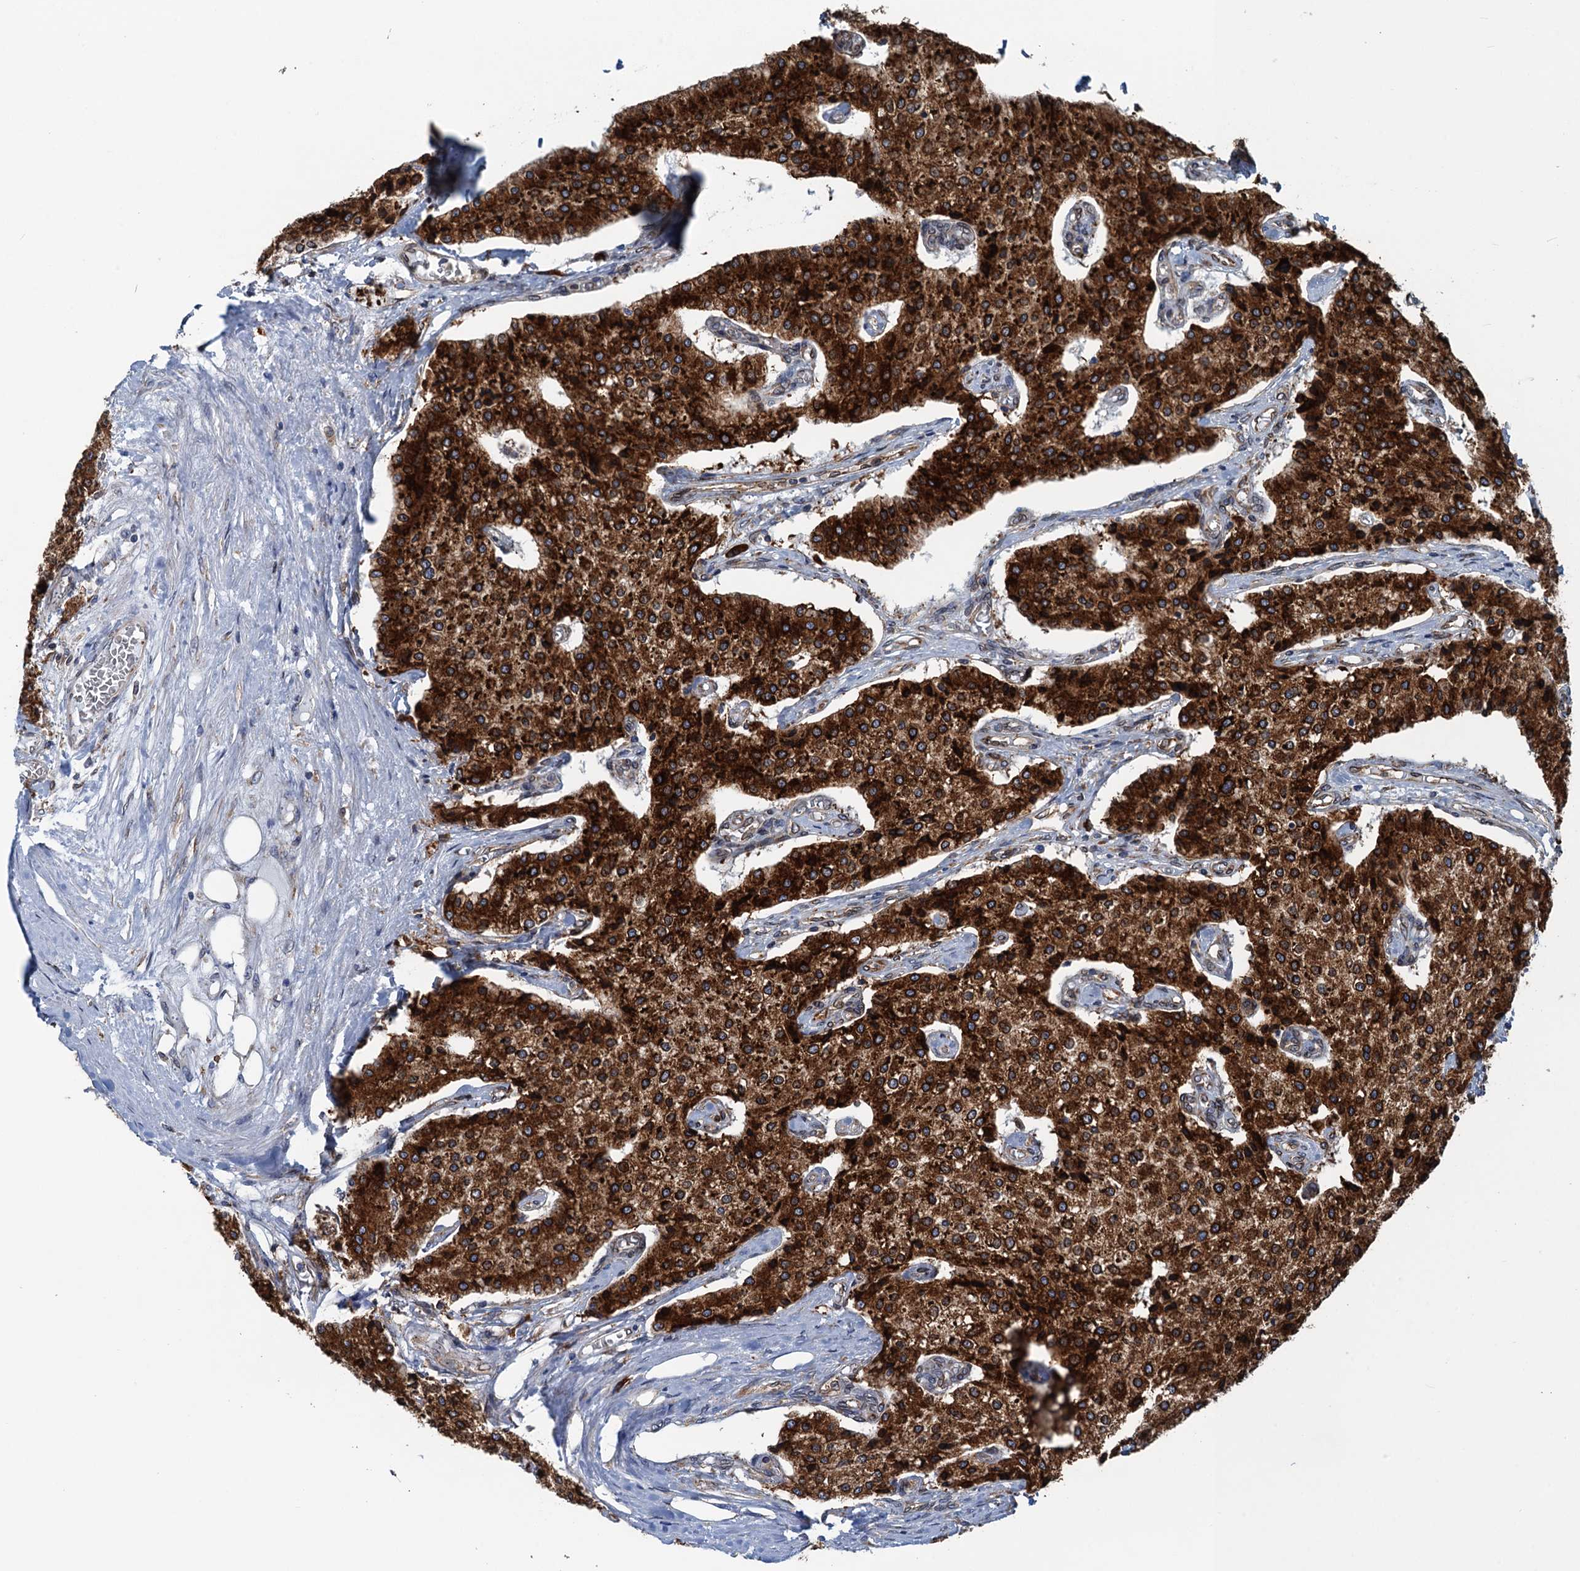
{"staining": {"intensity": "strong", "quantity": ">75%", "location": "cytoplasmic/membranous"}, "tissue": "carcinoid", "cell_type": "Tumor cells", "image_type": "cancer", "snomed": [{"axis": "morphology", "description": "Carcinoid, malignant, NOS"}, {"axis": "topography", "description": "Colon"}], "caption": "The histopathology image exhibits immunohistochemical staining of malignant carcinoid. There is strong cytoplasmic/membranous expression is appreciated in approximately >75% of tumor cells.", "gene": "TMEM205", "patient": {"sex": "female", "age": 52}}